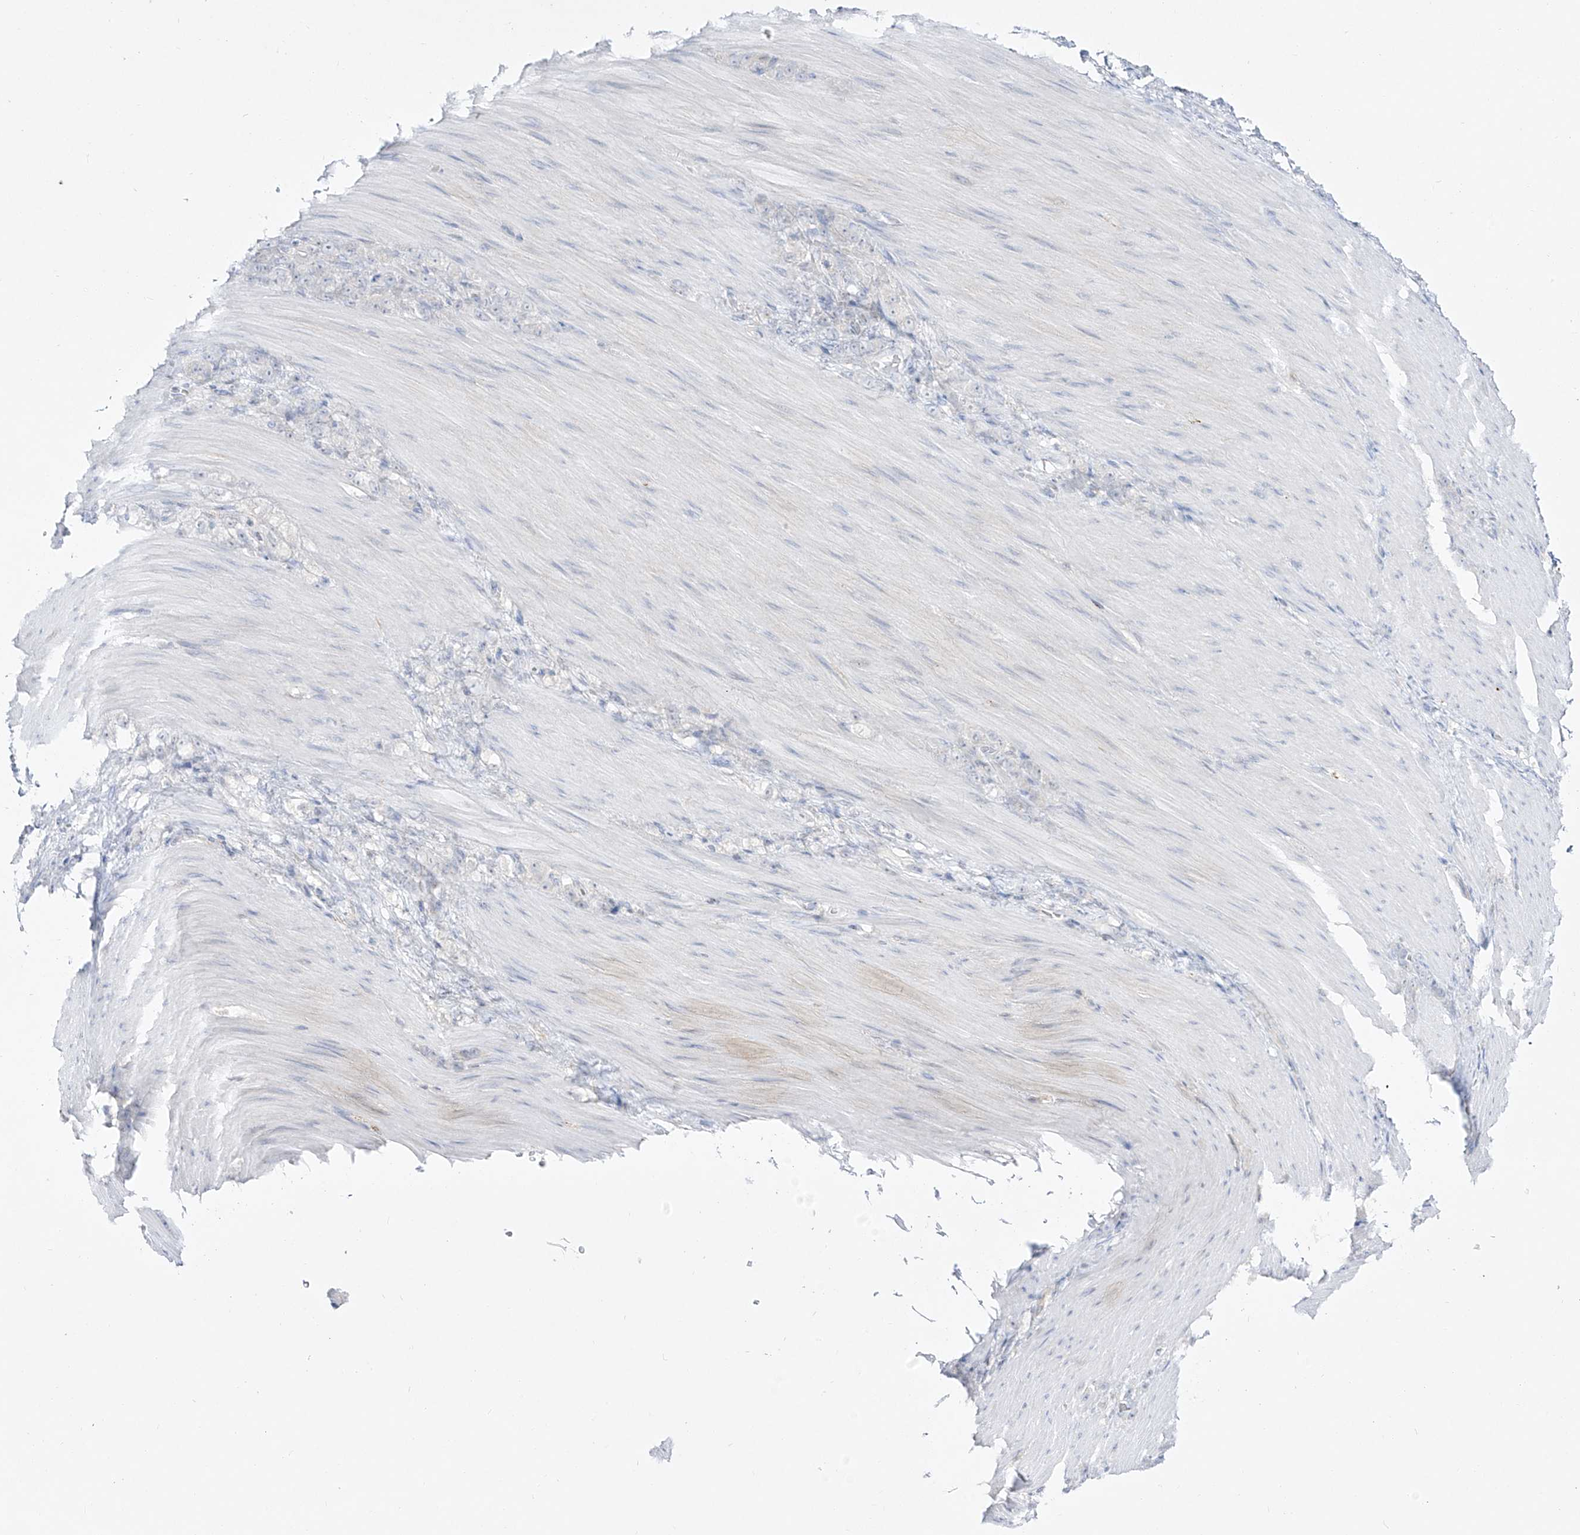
{"staining": {"intensity": "negative", "quantity": "none", "location": "none"}, "tissue": "stomach cancer", "cell_type": "Tumor cells", "image_type": "cancer", "snomed": [{"axis": "morphology", "description": "Normal tissue, NOS"}, {"axis": "morphology", "description": "Adenocarcinoma, NOS"}, {"axis": "topography", "description": "Stomach"}], "caption": "Immunohistochemistry (IHC) histopathology image of neoplastic tissue: human stomach adenocarcinoma stained with DAB (3,3'-diaminobenzidine) shows no significant protein expression in tumor cells. (DAB immunohistochemistry (IHC) with hematoxylin counter stain).", "gene": "DMKN", "patient": {"sex": "male", "age": 82}}